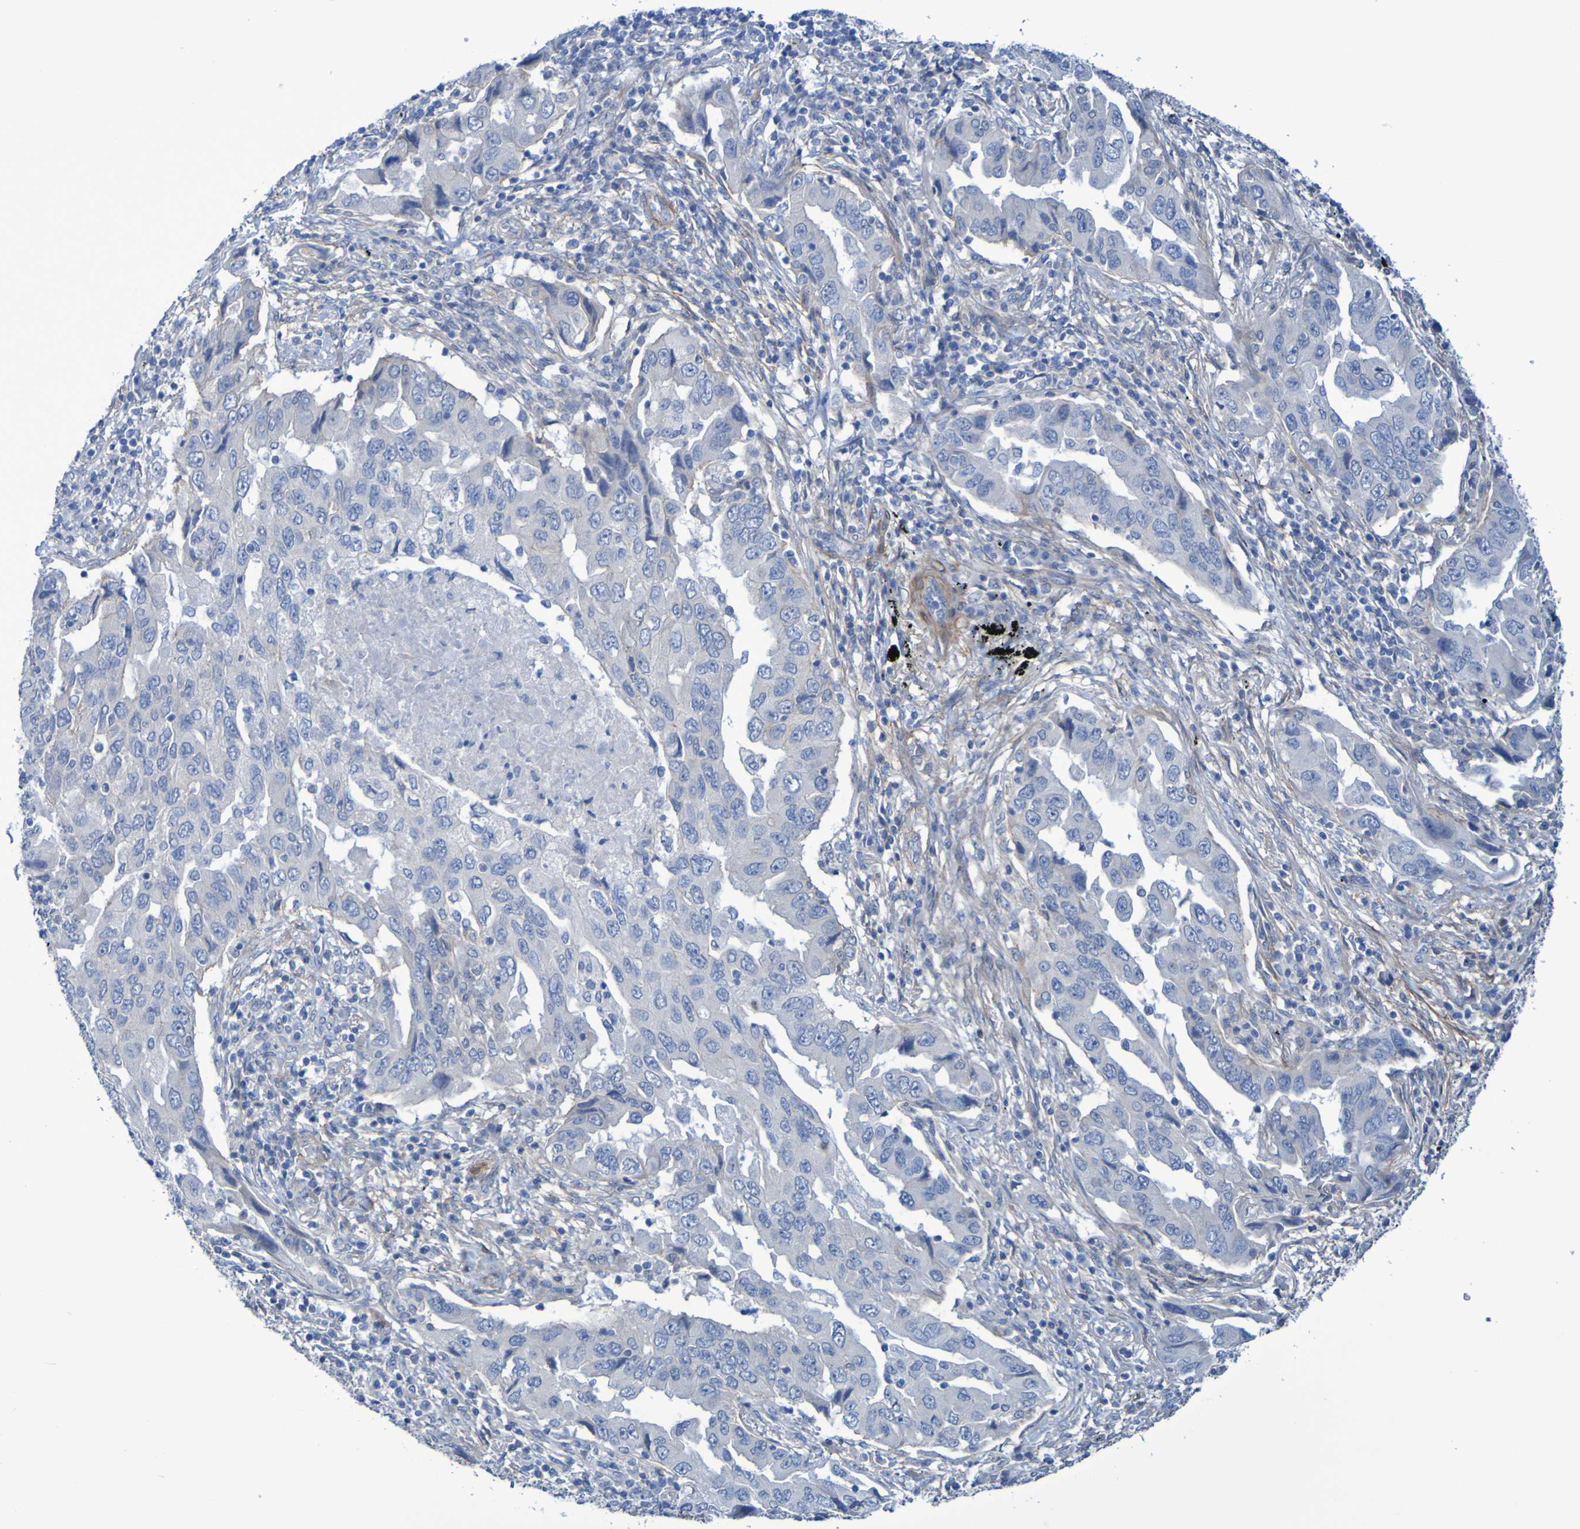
{"staining": {"intensity": "negative", "quantity": "none", "location": "none"}, "tissue": "lung cancer", "cell_type": "Tumor cells", "image_type": "cancer", "snomed": [{"axis": "morphology", "description": "Adenocarcinoma, NOS"}, {"axis": "topography", "description": "Lung"}], "caption": "This is an IHC micrograph of lung adenocarcinoma. There is no expression in tumor cells.", "gene": "LPP", "patient": {"sex": "female", "age": 65}}